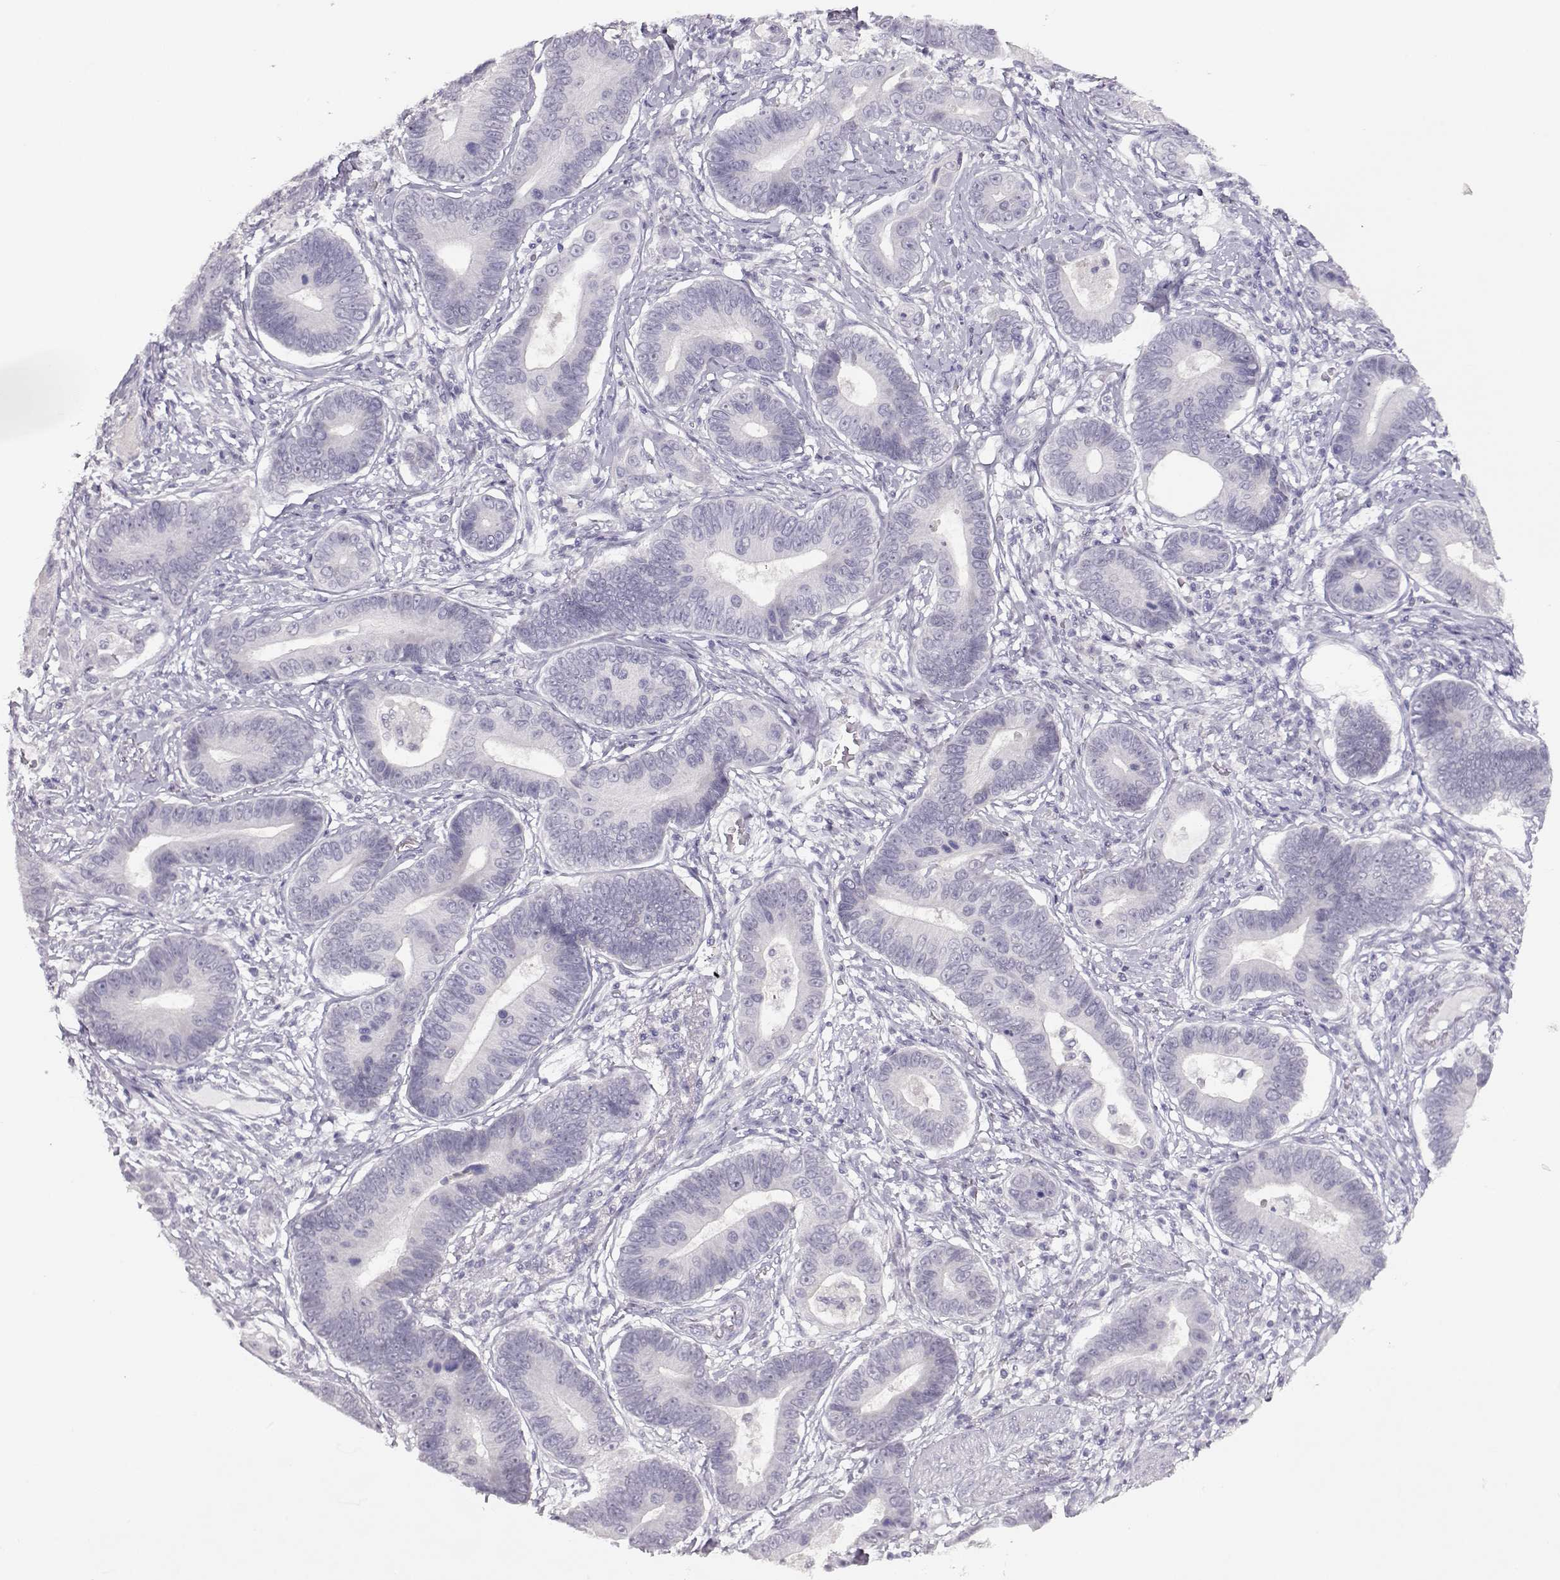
{"staining": {"intensity": "negative", "quantity": "none", "location": "none"}, "tissue": "stomach cancer", "cell_type": "Tumor cells", "image_type": "cancer", "snomed": [{"axis": "morphology", "description": "Adenocarcinoma, NOS"}, {"axis": "topography", "description": "Stomach"}], "caption": "Immunohistochemistry histopathology image of human stomach cancer stained for a protein (brown), which shows no expression in tumor cells.", "gene": "IMPG1", "patient": {"sex": "male", "age": 84}}